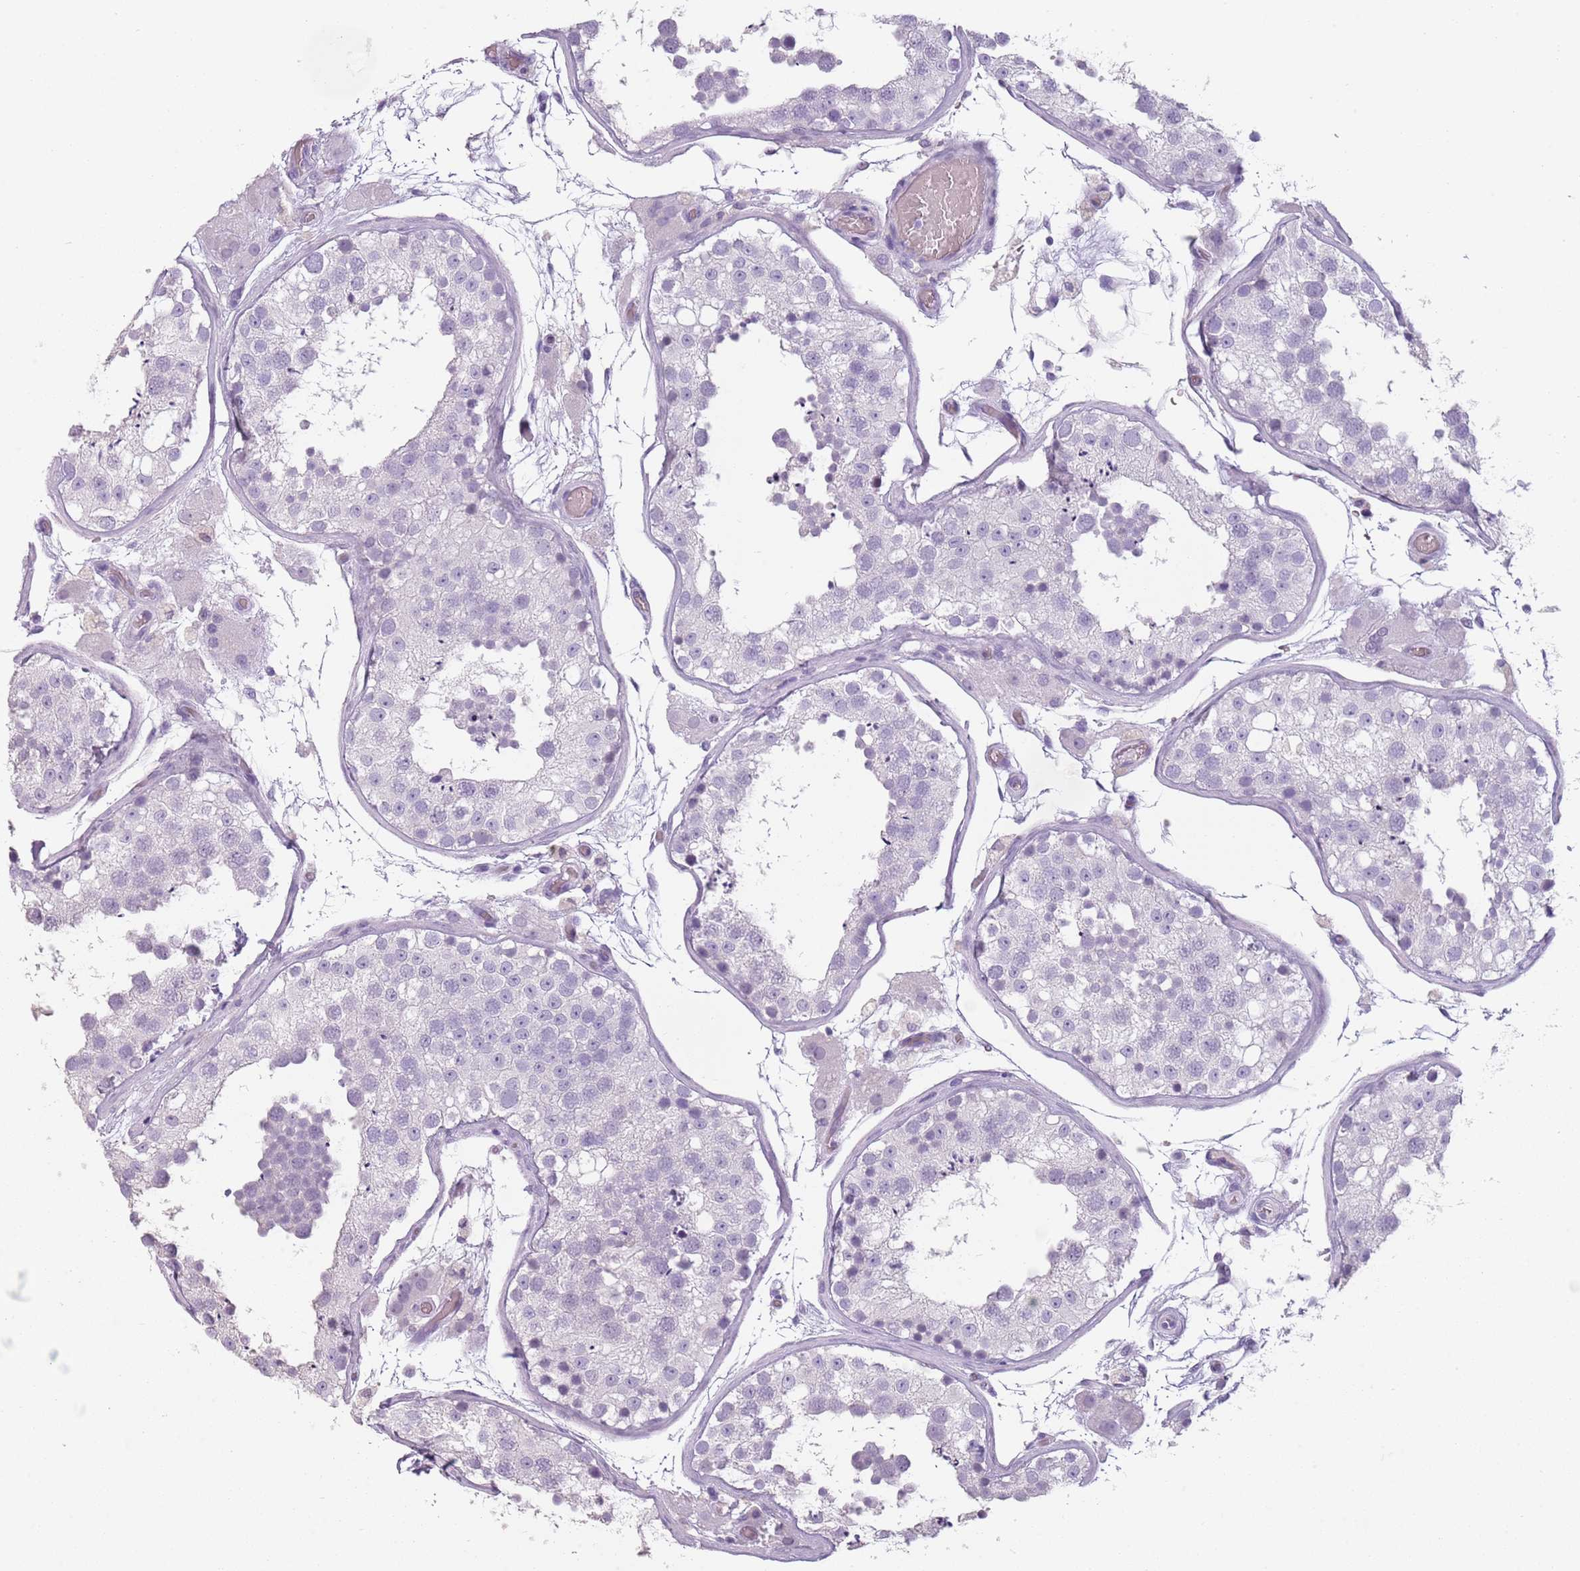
{"staining": {"intensity": "negative", "quantity": "none", "location": "none"}, "tissue": "testis", "cell_type": "Cells in seminiferous ducts", "image_type": "normal", "snomed": [{"axis": "morphology", "description": "Normal tissue, NOS"}, {"axis": "topography", "description": "Testis"}], "caption": "Immunohistochemistry micrograph of normal testis: human testis stained with DAB demonstrates no significant protein expression in cells in seminiferous ducts.", "gene": "PIEZO1", "patient": {"sex": "male", "age": 26}}